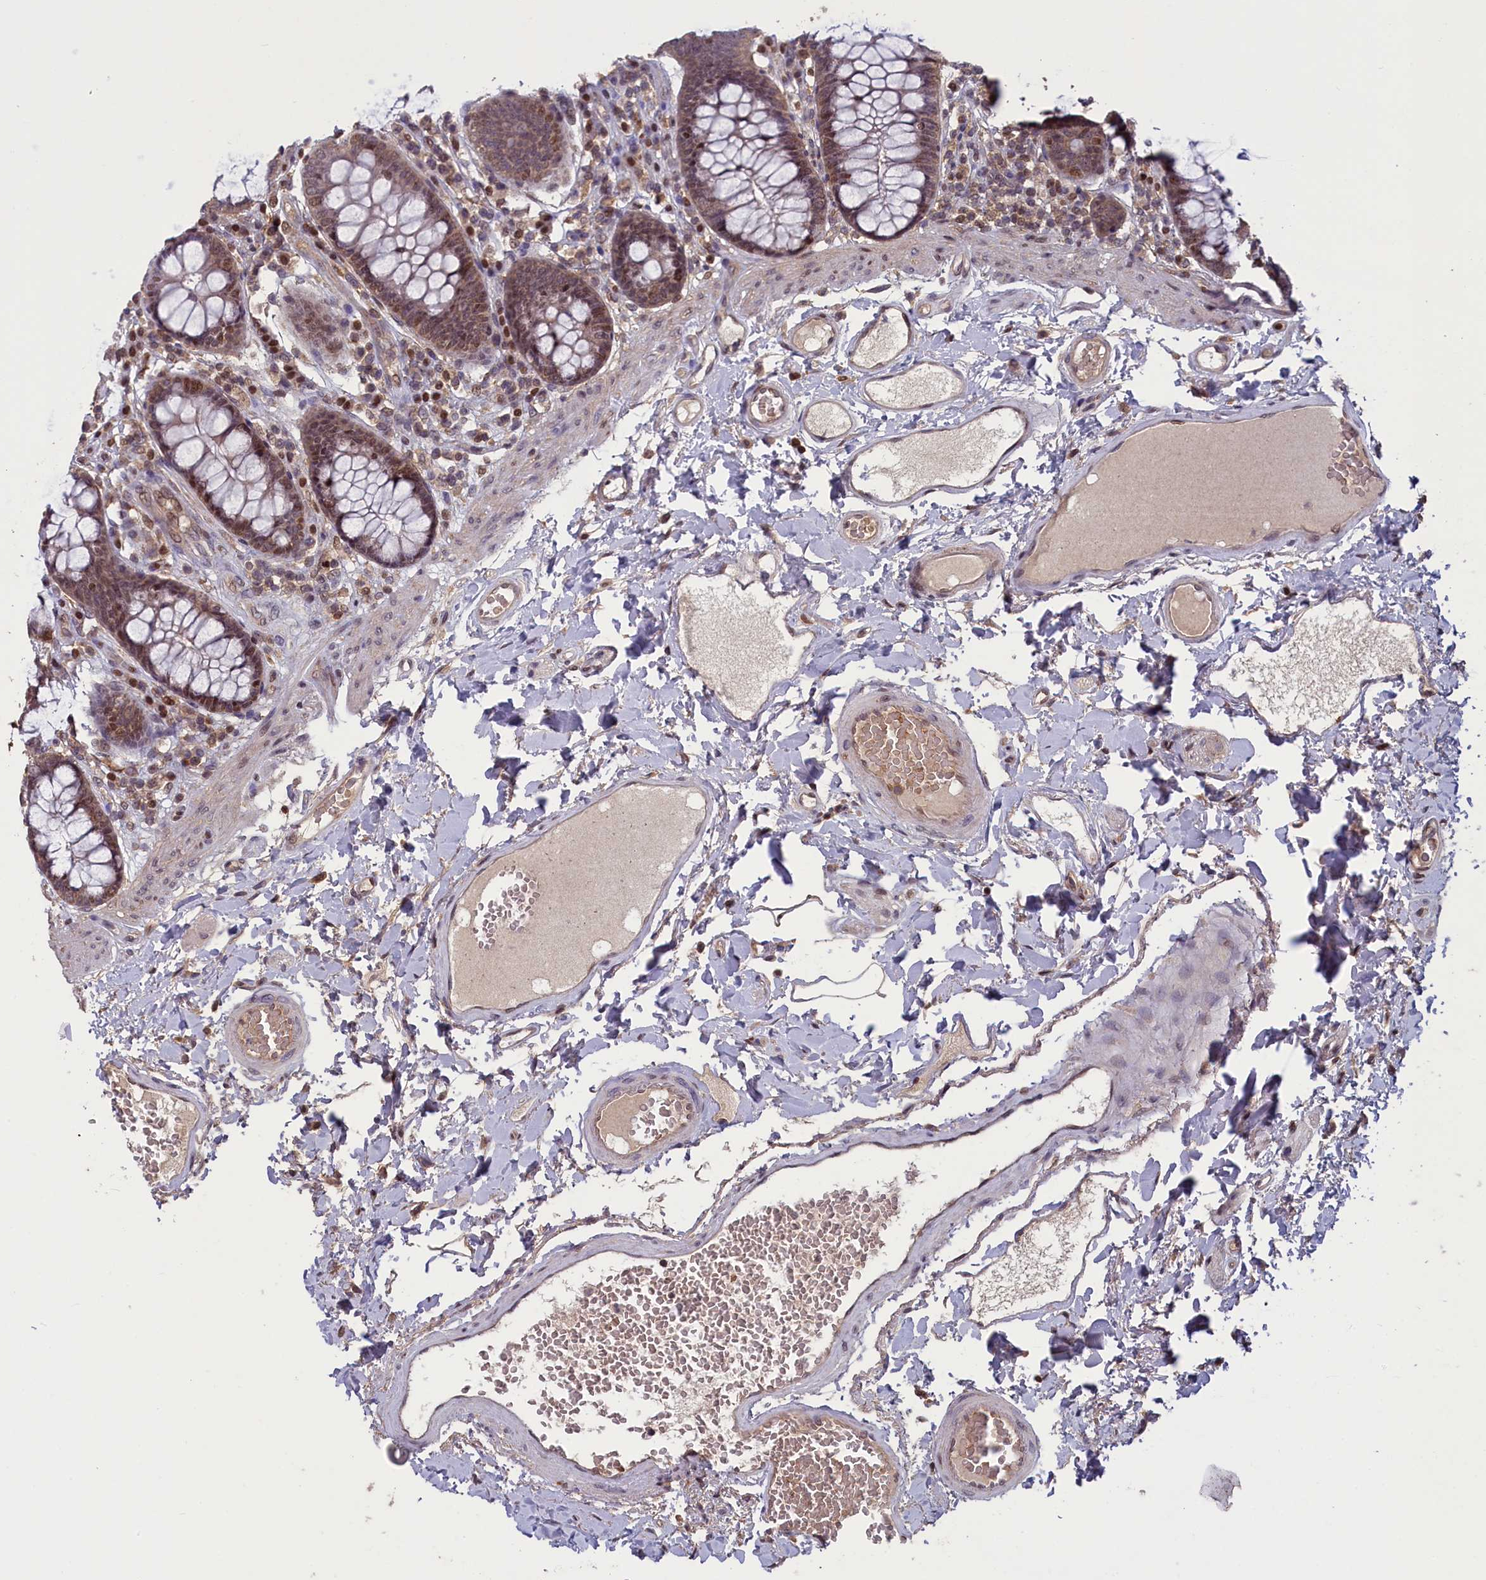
{"staining": {"intensity": "weak", "quantity": "25%-75%", "location": "cytoplasmic/membranous"}, "tissue": "colon", "cell_type": "Endothelial cells", "image_type": "normal", "snomed": [{"axis": "morphology", "description": "Normal tissue, NOS"}, {"axis": "topography", "description": "Colon"}], "caption": "Protein staining exhibits weak cytoplasmic/membranous positivity in about 25%-75% of endothelial cells in unremarkable colon.", "gene": "NUBP1", "patient": {"sex": "male", "age": 84}}